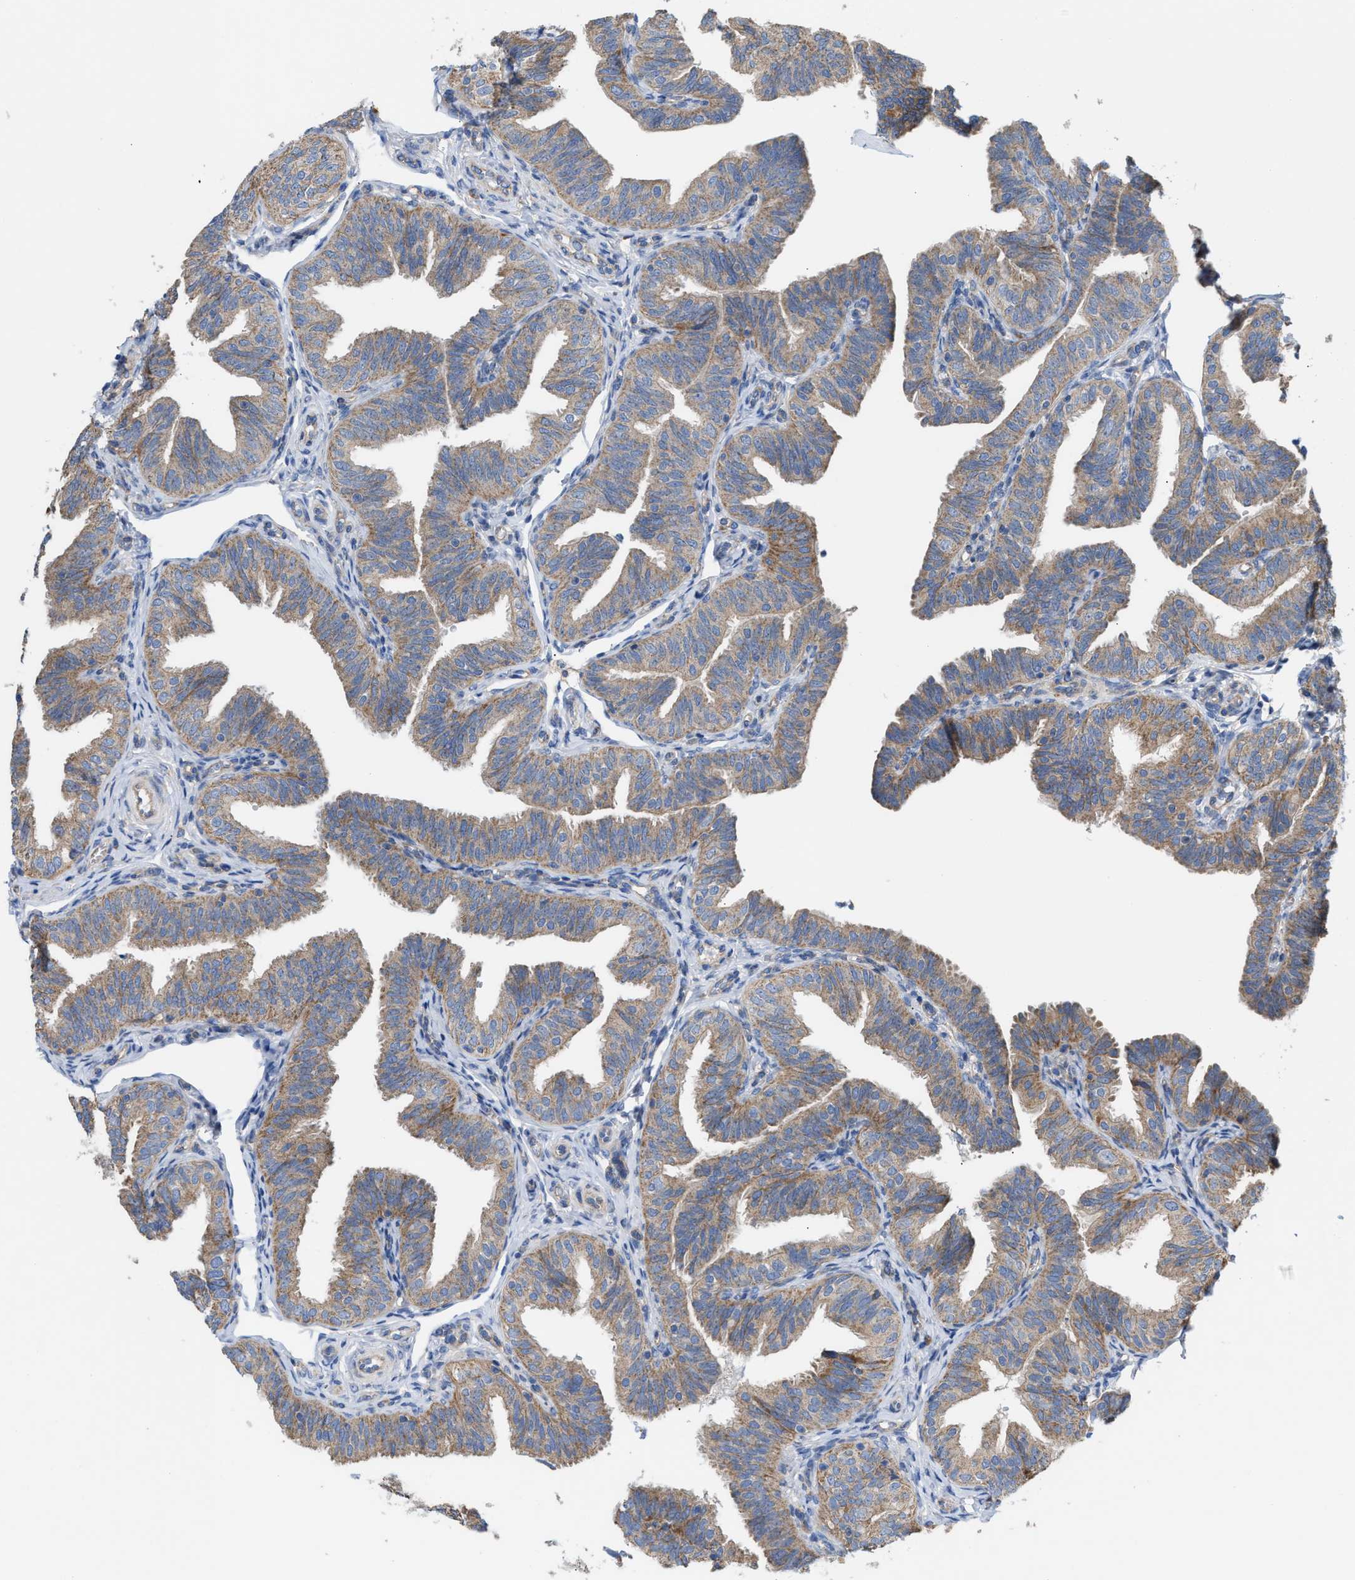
{"staining": {"intensity": "moderate", "quantity": ">75%", "location": "cytoplasmic/membranous"}, "tissue": "fallopian tube", "cell_type": "Glandular cells", "image_type": "normal", "snomed": [{"axis": "morphology", "description": "Normal tissue, NOS"}, {"axis": "topography", "description": "Fallopian tube"}], "caption": "Brown immunohistochemical staining in unremarkable human fallopian tube demonstrates moderate cytoplasmic/membranous staining in approximately >75% of glandular cells.", "gene": "OXSM", "patient": {"sex": "female", "age": 35}}